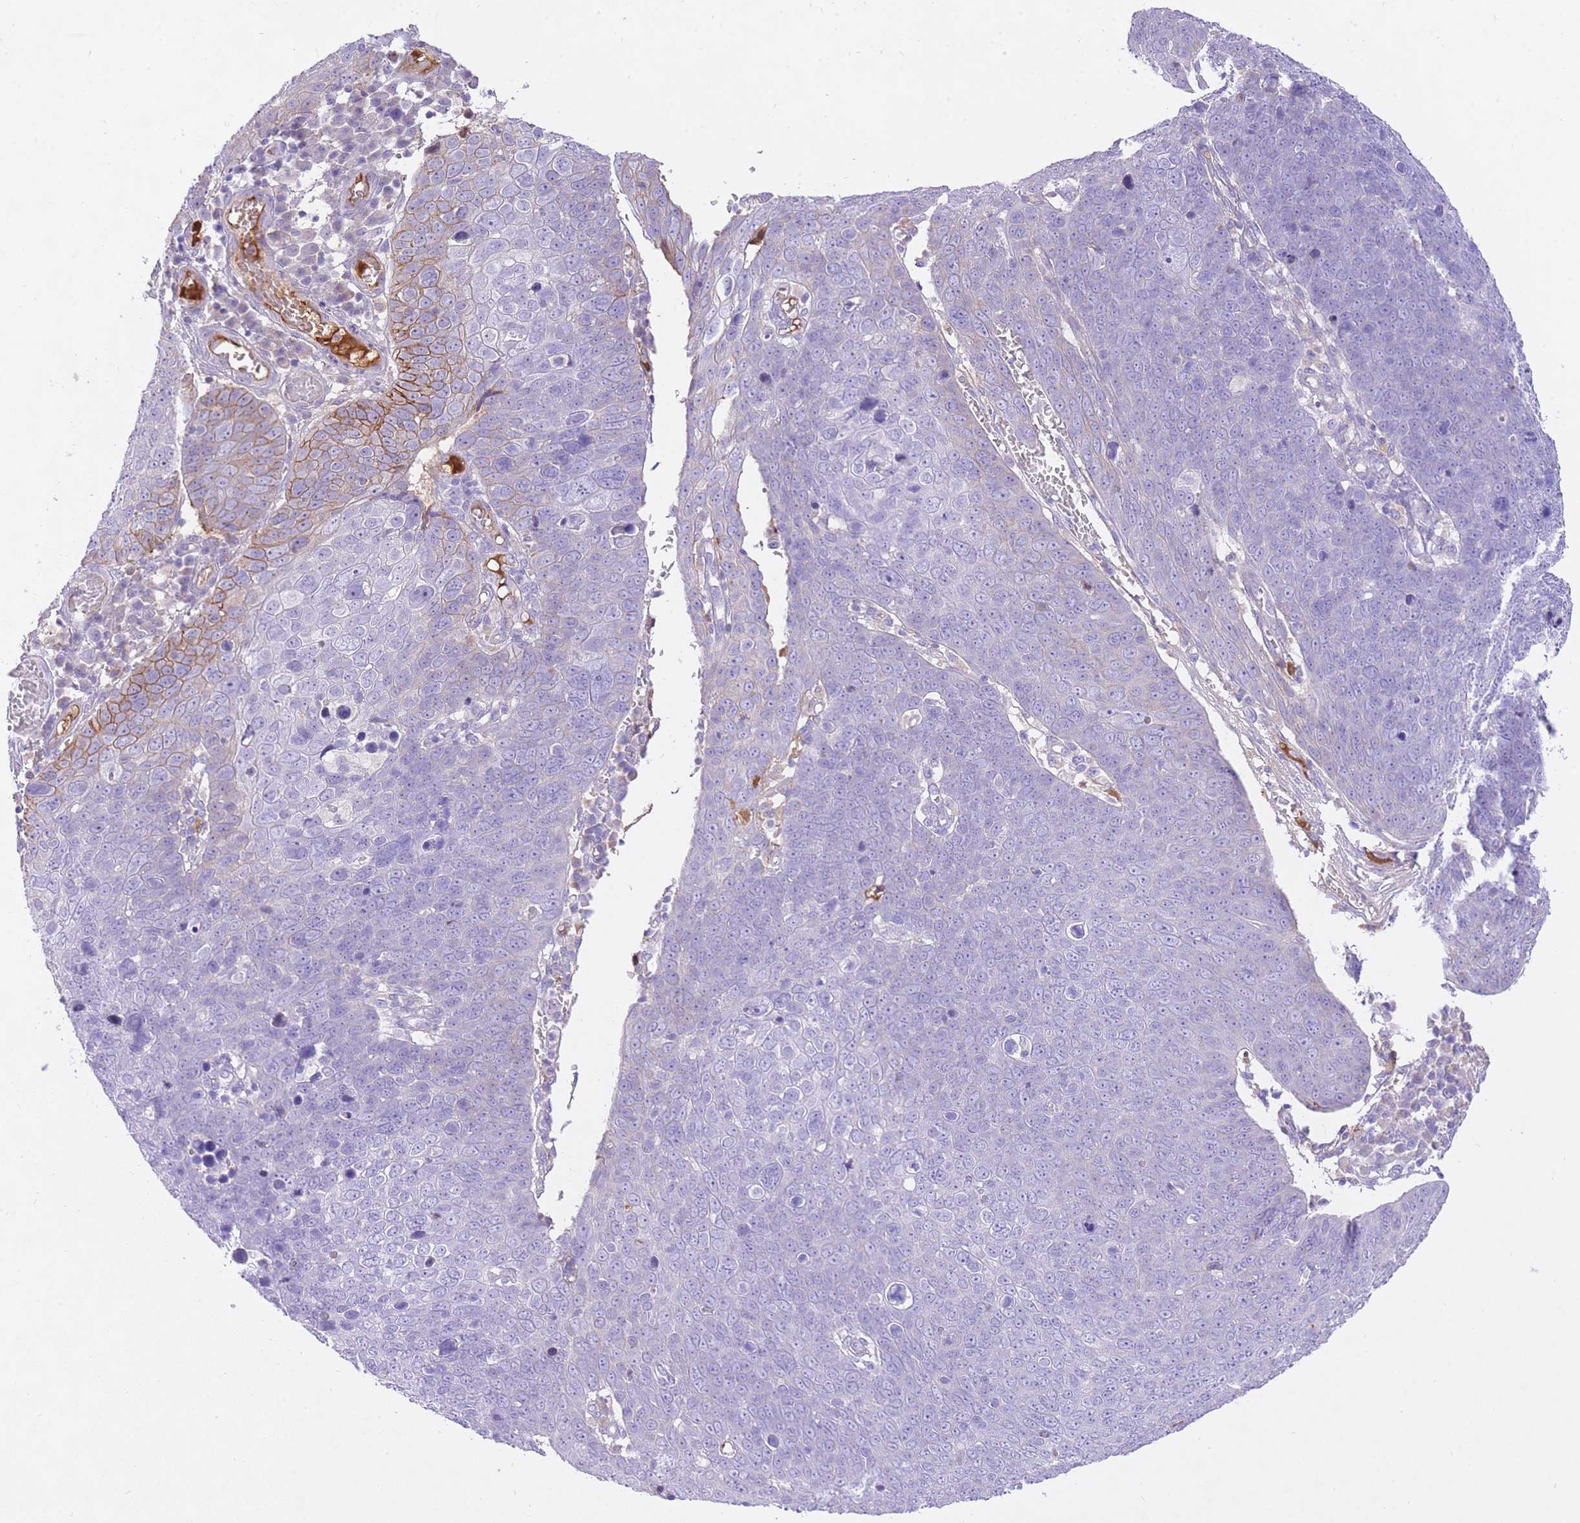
{"staining": {"intensity": "negative", "quantity": "none", "location": "none"}, "tissue": "skin cancer", "cell_type": "Tumor cells", "image_type": "cancer", "snomed": [{"axis": "morphology", "description": "Squamous cell carcinoma, NOS"}, {"axis": "topography", "description": "Skin"}], "caption": "Squamous cell carcinoma (skin) stained for a protein using IHC displays no positivity tumor cells.", "gene": "HRG", "patient": {"sex": "male", "age": 71}}